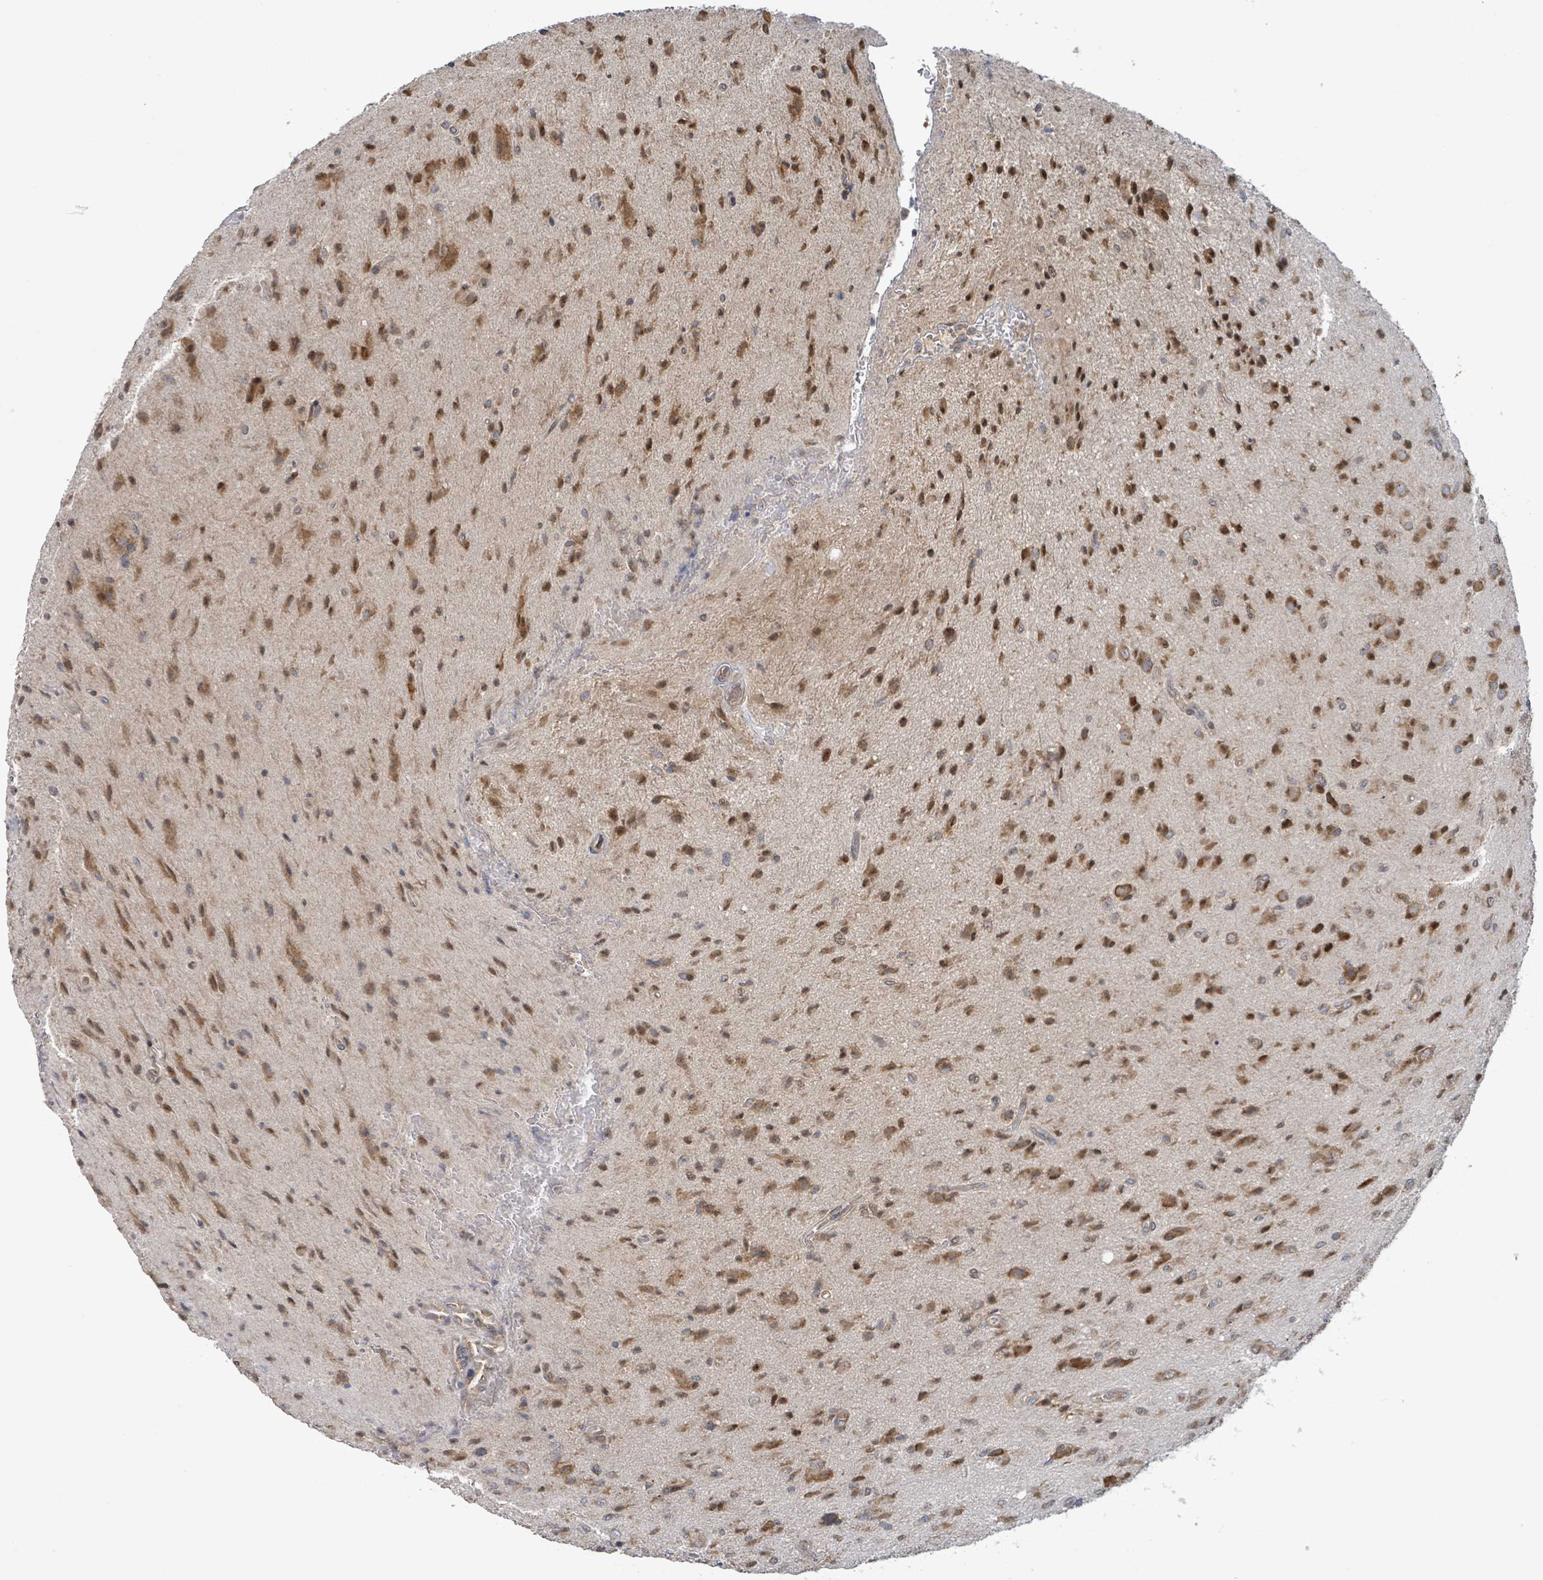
{"staining": {"intensity": "strong", "quantity": ">75%", "location": "cytoplasmic/membranous"}, "tissue": "glioma", "cell_type": "Tumor cells", "image_type": "cancer", "snomed": [{"axis": "morphology", "description": "Glioma, malignant, High grade"}, {"axis": "topography", "description": "Brain"}], "caption": "This histopathology image displays immunohistochemistry (IHC) staining of glioma, with high strong cytoplasmic/membranous positivity in about >75% of tumor cells.", "gene": "OR51E1", "patient": {"sex": "male", "age": 36}}